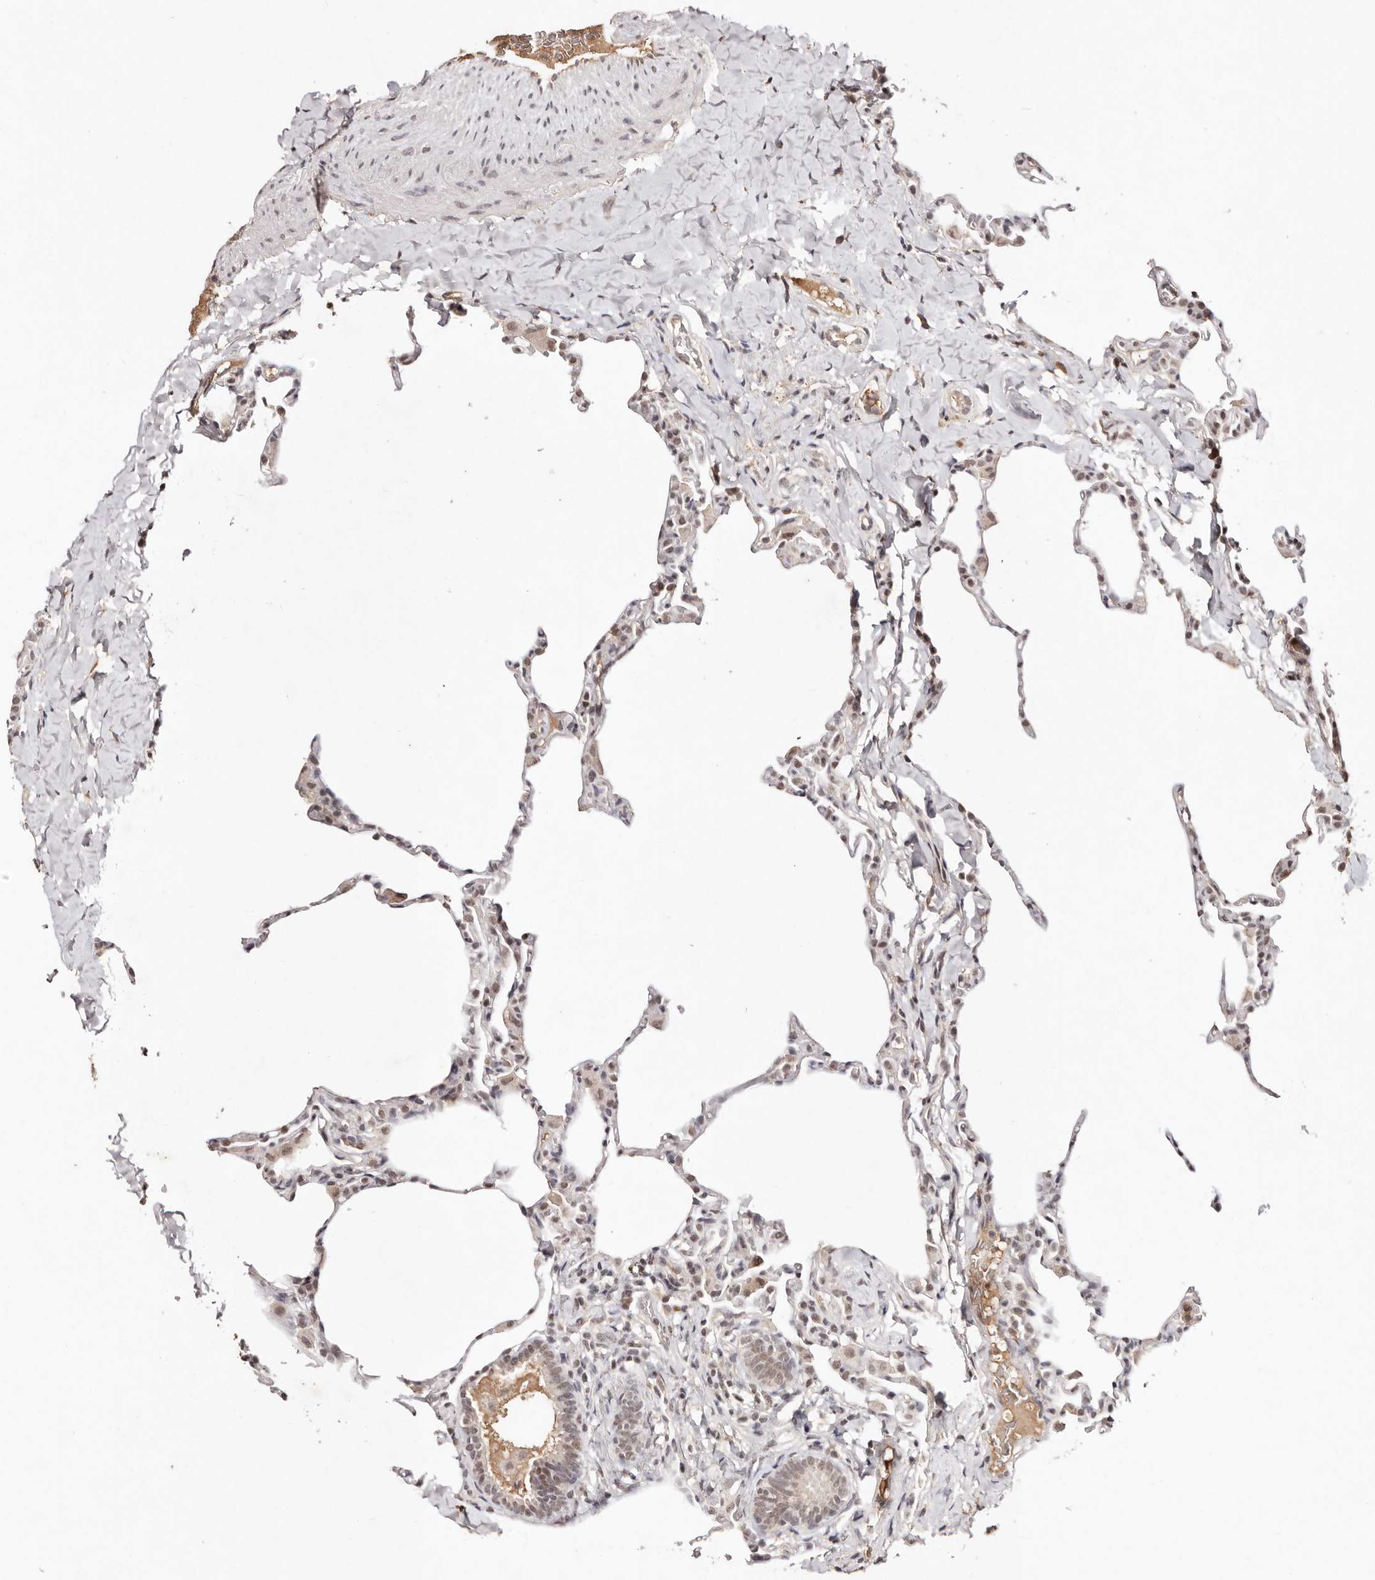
{"staining": {"intensity": "weak", "quantity": "25%-75%", "location": "cytoplasmic/membranous,nuclear"}, "tissue": "lung", "cell_type": "Alveolar cells", "image_type": "normal", "snomed": [{"axis": "morphology", "description": "Normal tissue, NOS"}, {"axis": "topography", "description": "Lung"}], "caption": "Approximately 25%-75% of alveolar cells in unremarkable human lung show weak cytoplasmic/membranous,nuclear protein expression as visualized by brown immunohistochemical staining.", "gene": "BICRAL", "patient": {"sex": "male", "age": 20}}